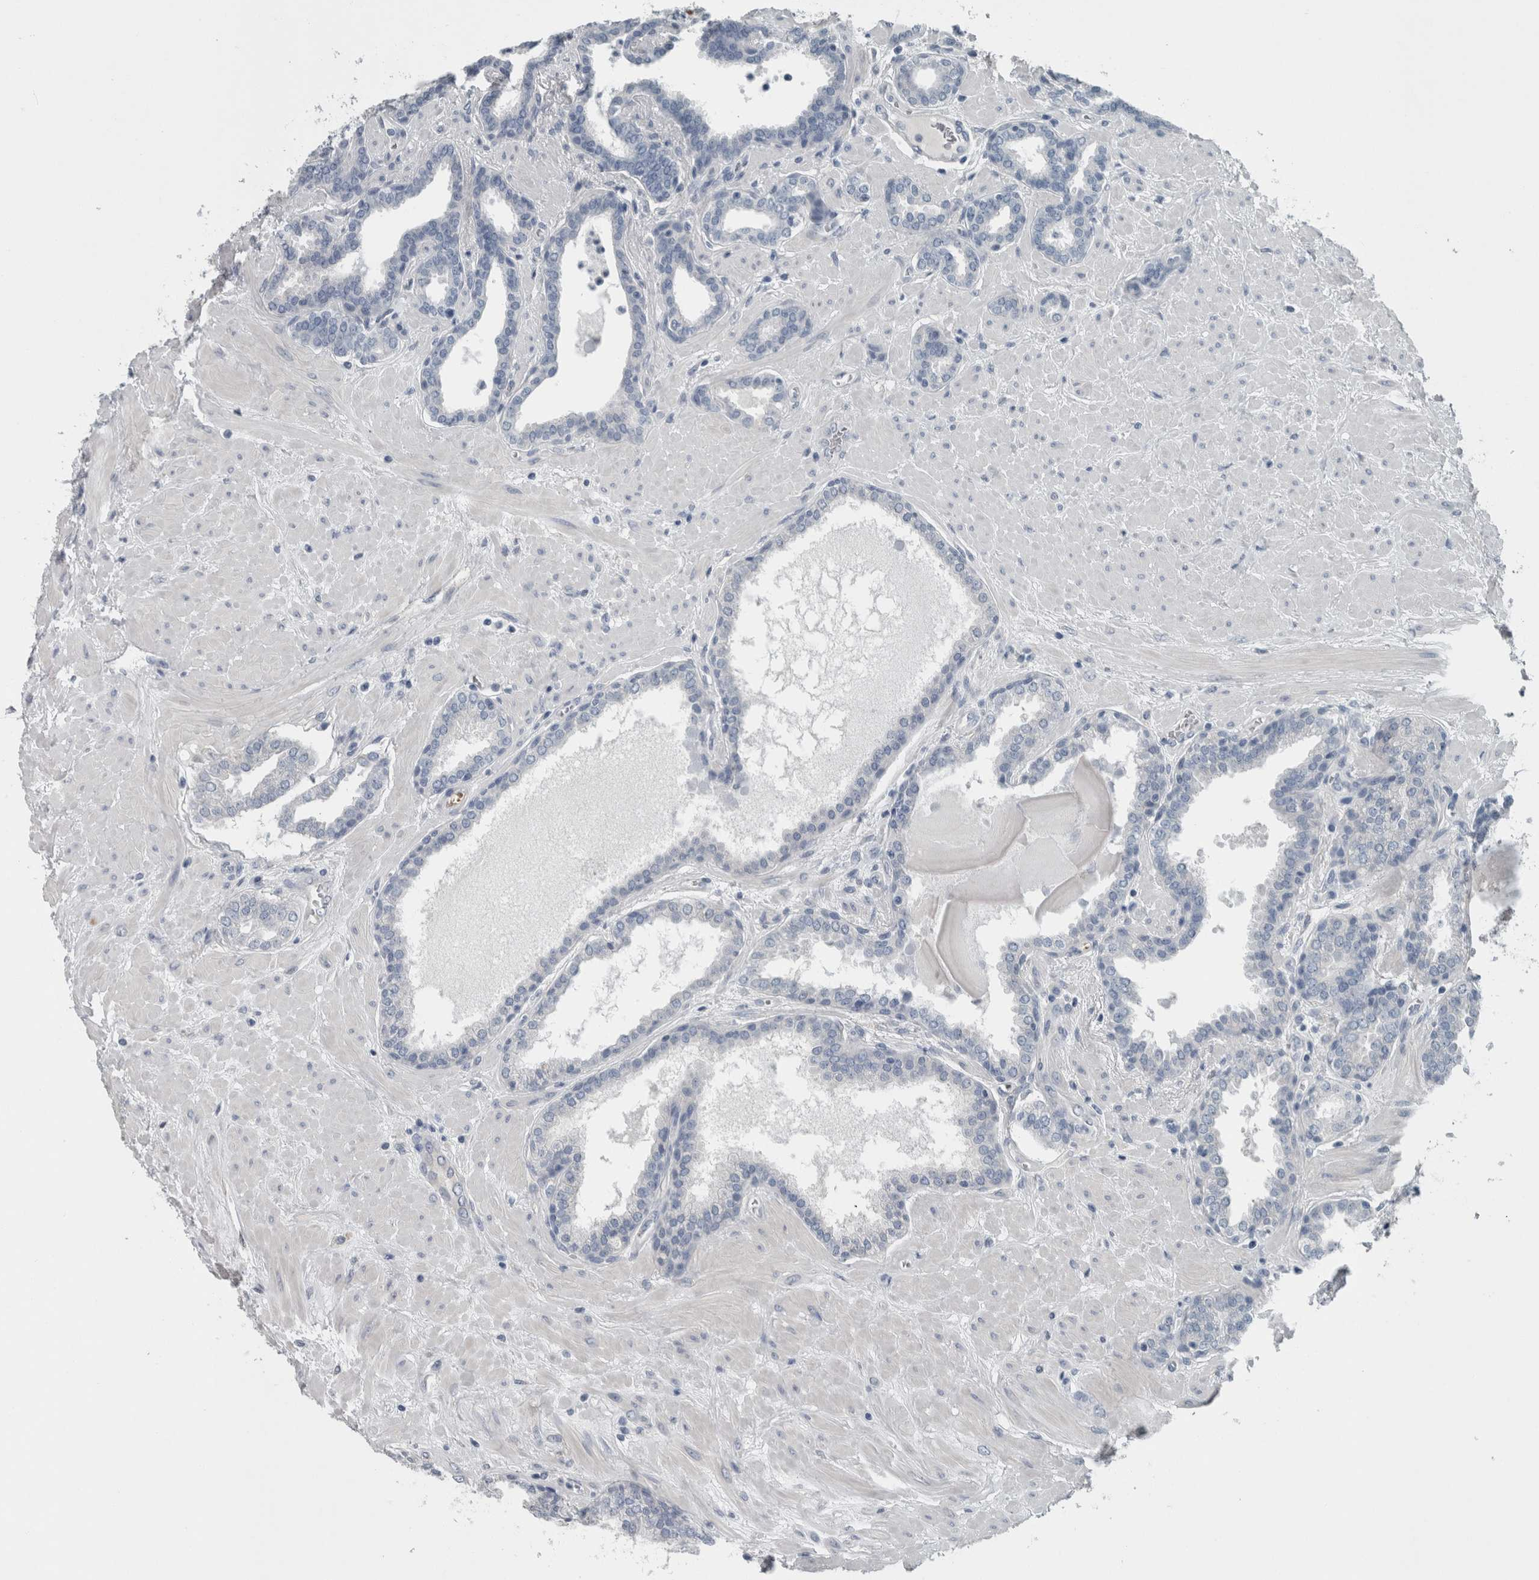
{"staining": {"intensity": "negative", "quantity": "none", "location": "none"}, "tissue": "prostate", "cell_type": "Glandular cells", "image_type": "normal", "snomed": [{"axis": "morphology", "description": "Normal tissue, NOS"}, {"axis": "topography", "description": "Prostate"}], "caption": "The immunohistochemistry histopathology image has no significant positivity in glandular cells of prostate.", "gene": "SH3GL2", "patient": {"sex": "male", "age": 51}}